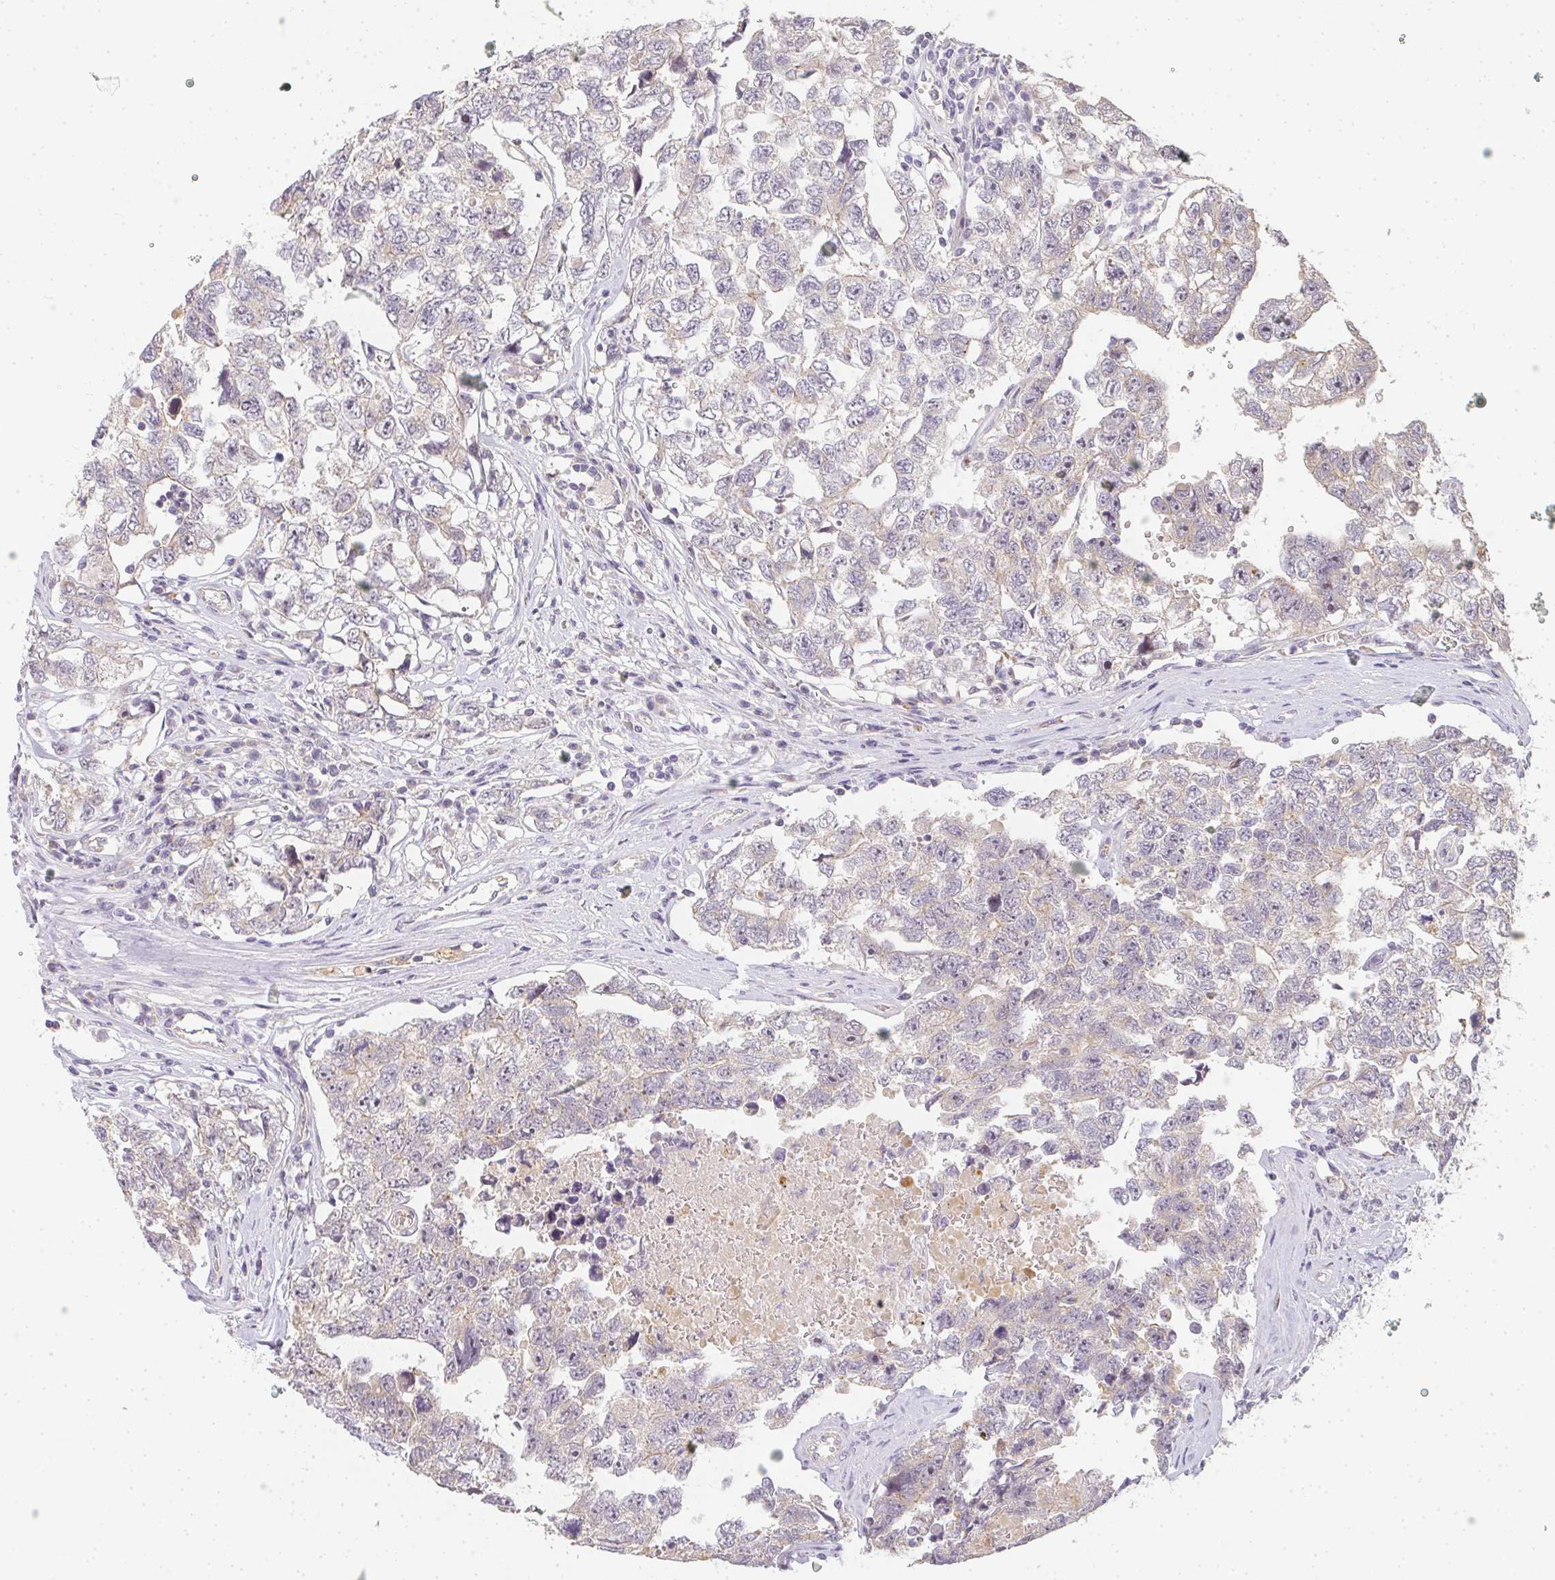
{"staining": {"intensity": "negative", "quantity": "none", "location": "none"}, "tissue": "testis cancer", "cell_type": "Tumor cells", "image_type": "cancer", "snomed": [{"axis": "morphology", "description": "Carcinoma, Embryonal, NOS"}, {"axis": "topography", "description": "Testis"}], "caption": "Testis embryonal carcinoma was stained to show a protein in brown. There is no significant staining in tumor cells.", "gene": "SLC35B3", "patient": {"sex": "male", "age": 22}}